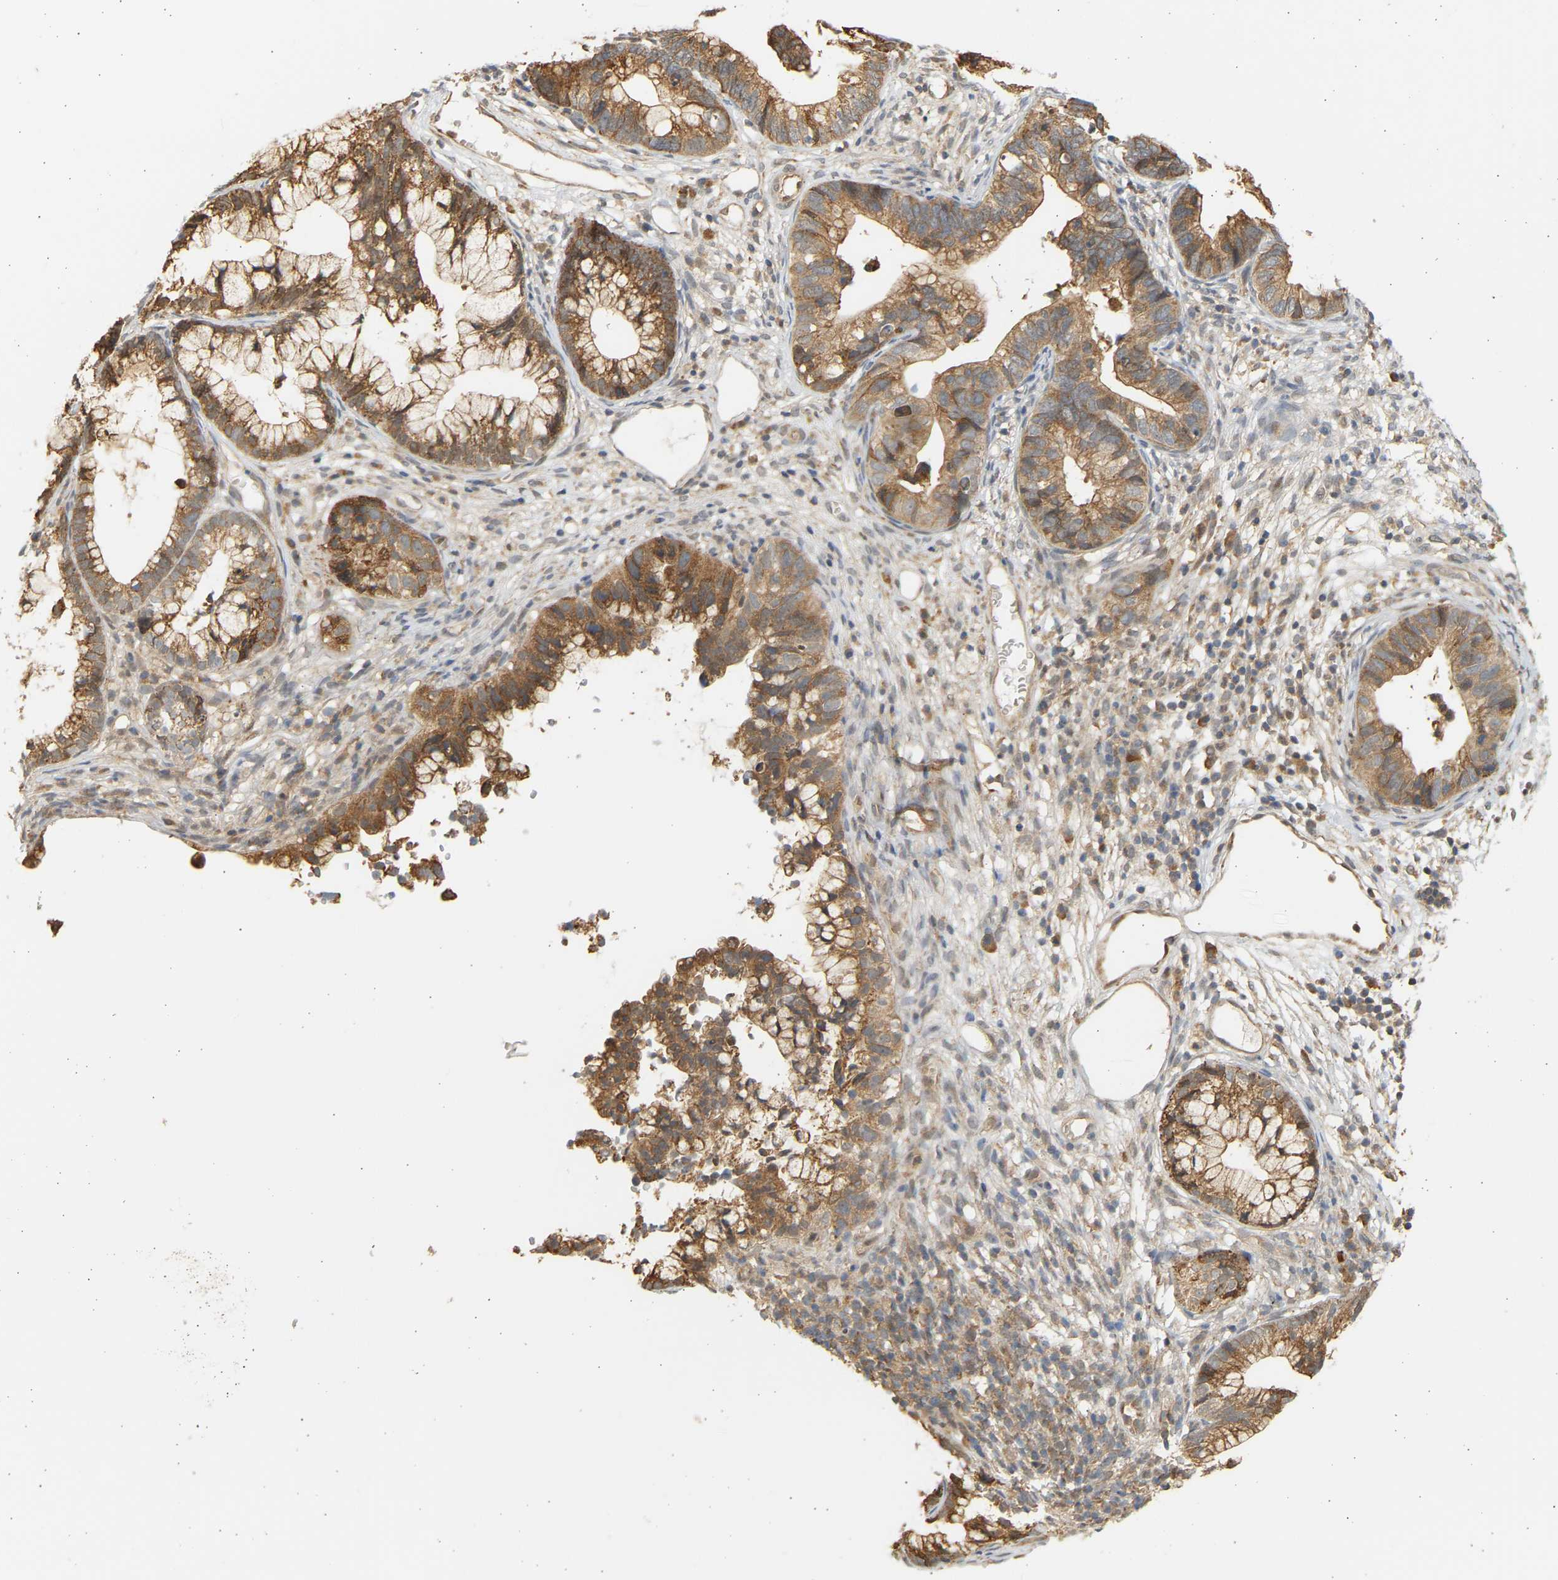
{"staining": {"intensity": "moderate", "quantity": ">75%", "location": "cytoplasmic/membranous"}, "tissue": "cervical cancer", "cell_type": "Tumor cells", "image_type": "cancer", "snomed": [{"axis": "morphology", "description": "Adenocarcinoma, NOS"}, {"axis": "topography", "description": "Cervix"}], "caption": "High-power microscopy captured an IHC histopathology image of cervical cancer (adenocarcinoma), revealing moderate cytoplasmic/membranous expression in about >75% of tumor cells.", "gene": "B4GALT6", "patient": {"sex": "female", "age": 44}}